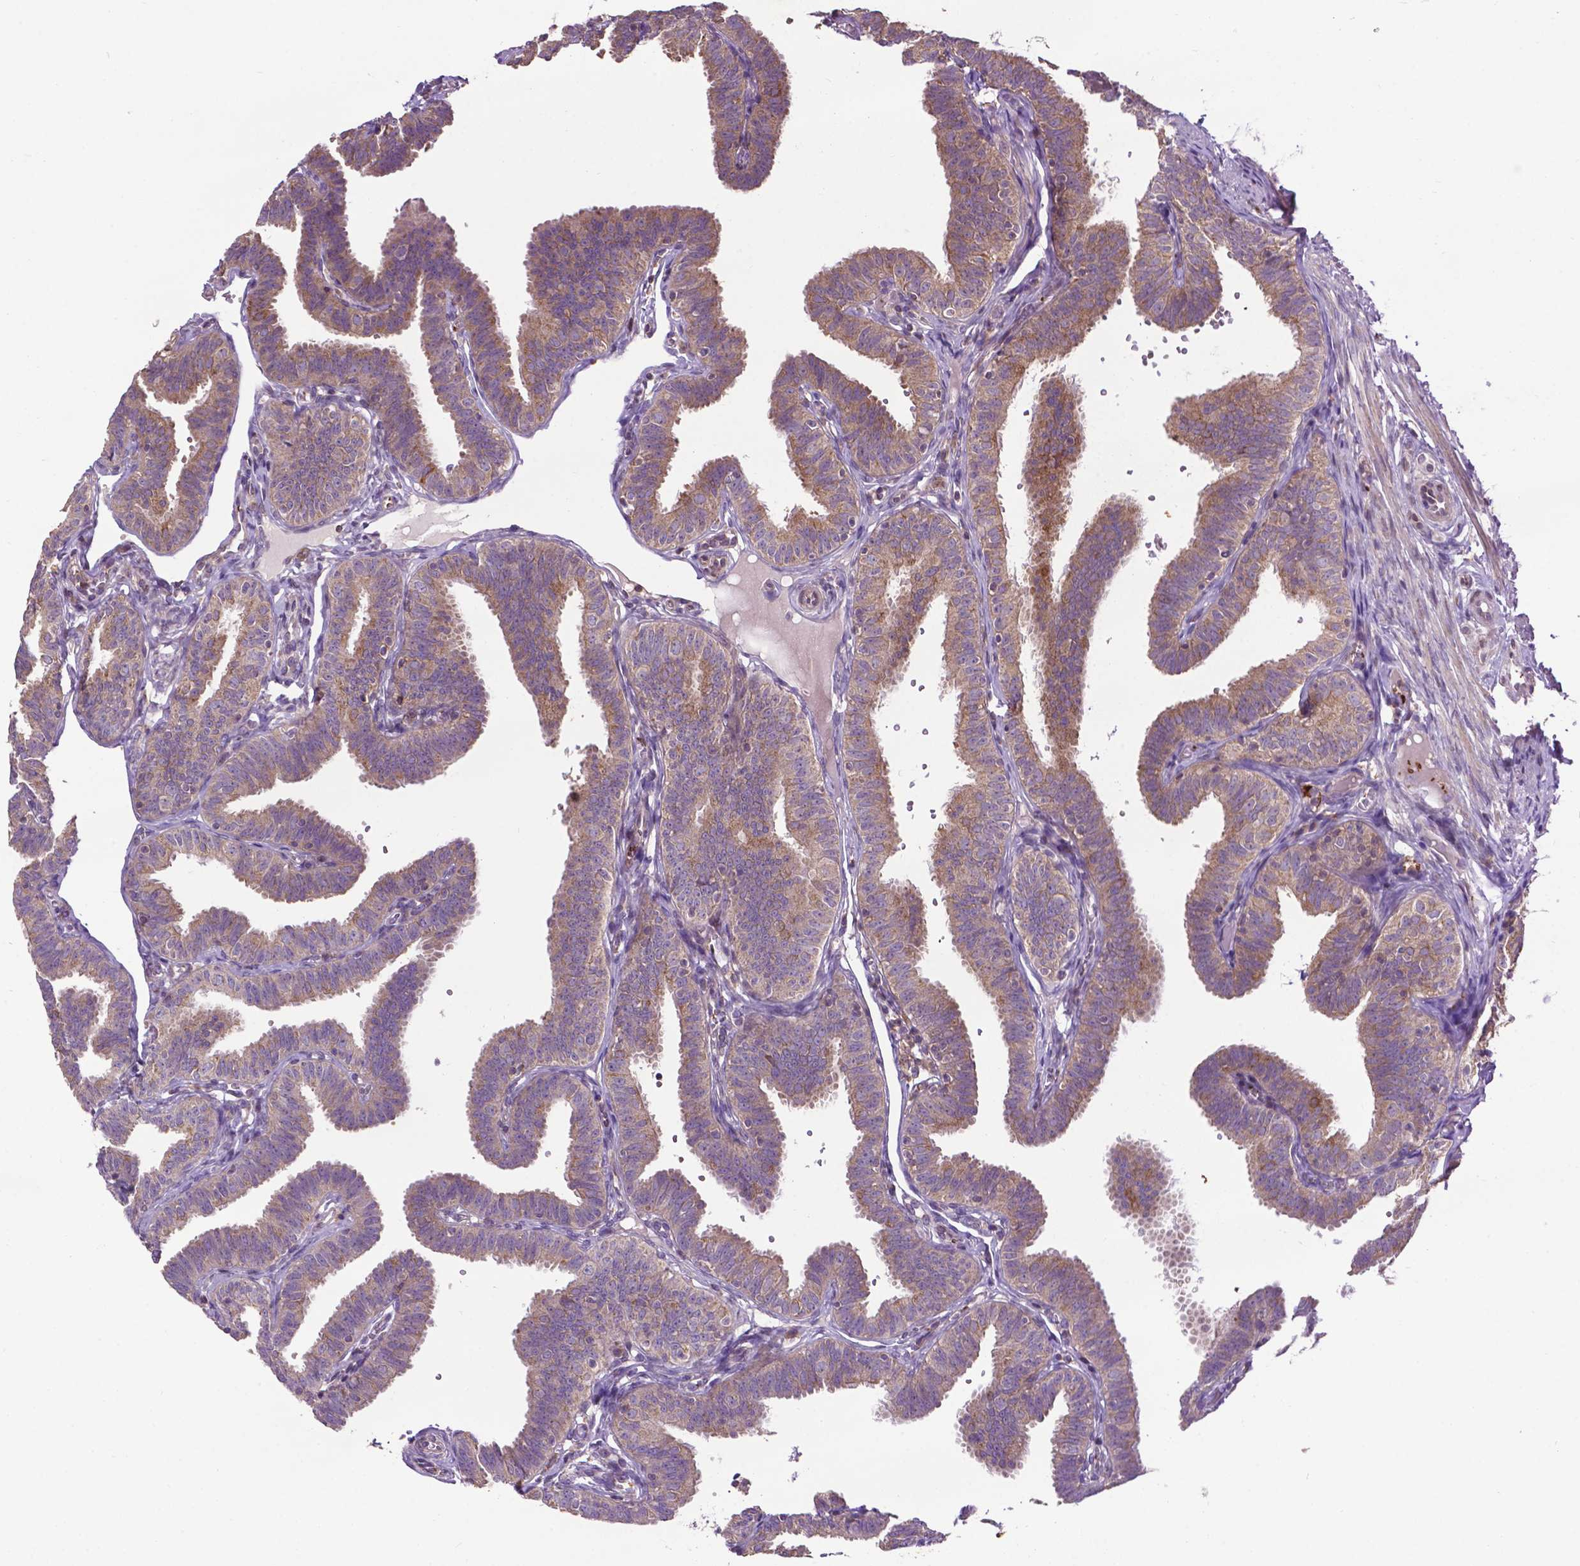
{"staining": {"intensity": "weak", "quantity": "25%-75%", "location": "cytoplasmic/membranous"}, "tissue": "fallopian tube", "cell_type": "Glandular cells", "image_type": "normal", "snomed": [{"axis": "morphology", "description": "Normal tissue, NOS"}, {"axis": "topography", "description": "Fallopian tube"}], "caption": "Immunohistochemical staining of benign human fallopian tube displays weak cytoplasmic/membranous protein staining in approximately 25%-75% of glandular cells. Using DAB (3,3'-diaminobenzidine) (brown) and hematoxylin (blue) stains, captured at high magnification using brightfield microscopy.", "gene": "SPNS2", "patient": {"sex": "female", "age": 25}}